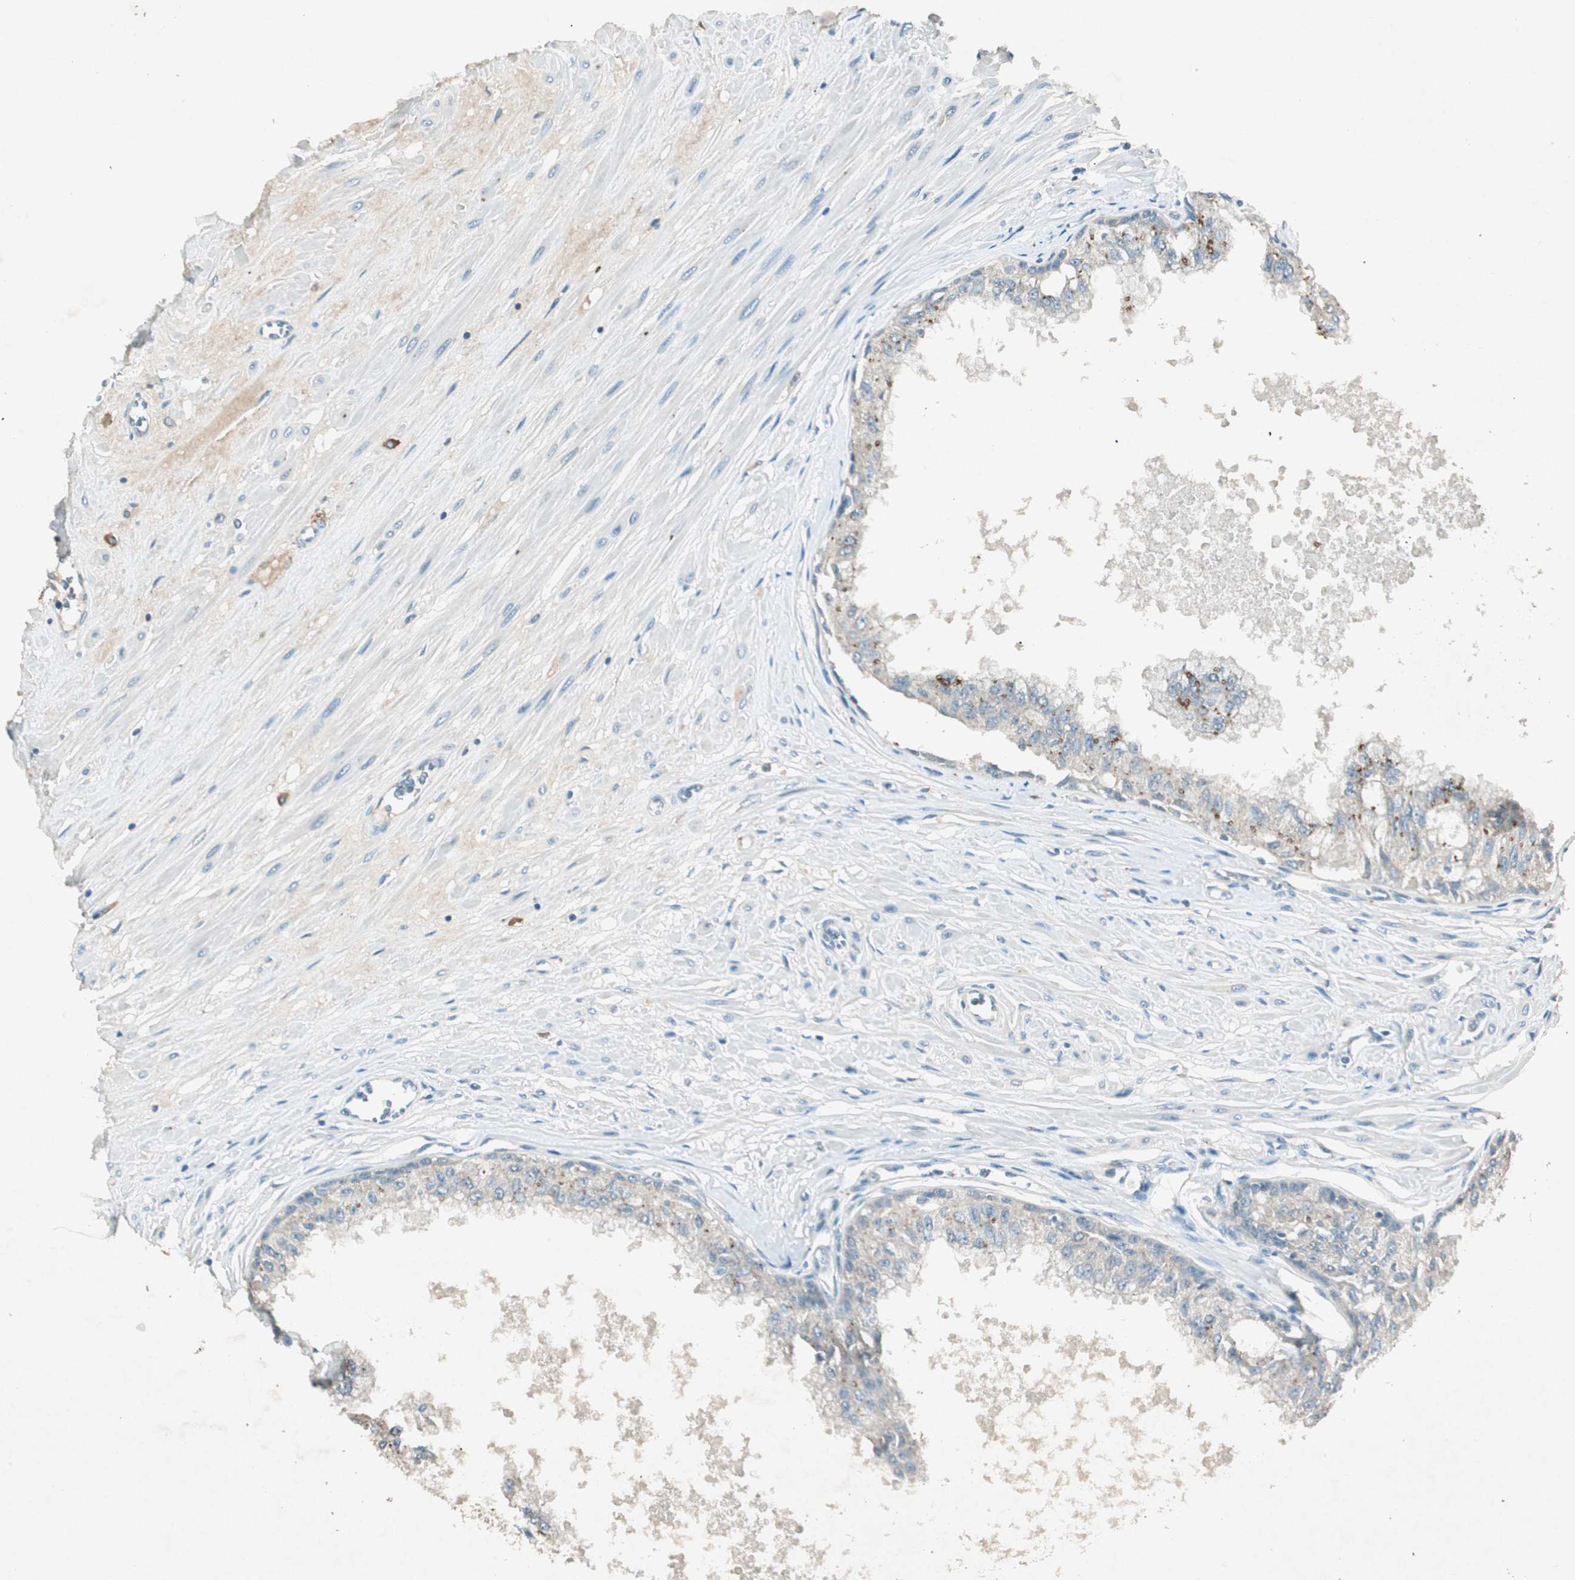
{"staining": {"intensity": "weak", "quantity": "25%-75%", "location": "cytoplasmic/membranous"}, "tissue": "prostate", "cell_type": "Glandular cells", "image_type": "normal", "snomed": [{"axis": "morphology", "description": "Normal tissue, NOS"}, {"axis": "topography", "description": "Prostate"}, {"axis": "topography", "description": "Seminal veicle"}], "caption": "Prostate stained with immunohistochemistry displays weak cytoplasmic/membranous staining in approximately 25%-75% of glandular cells.", "gene": "NKAIN1", "patient": {"sex": "male", "age": 60}}